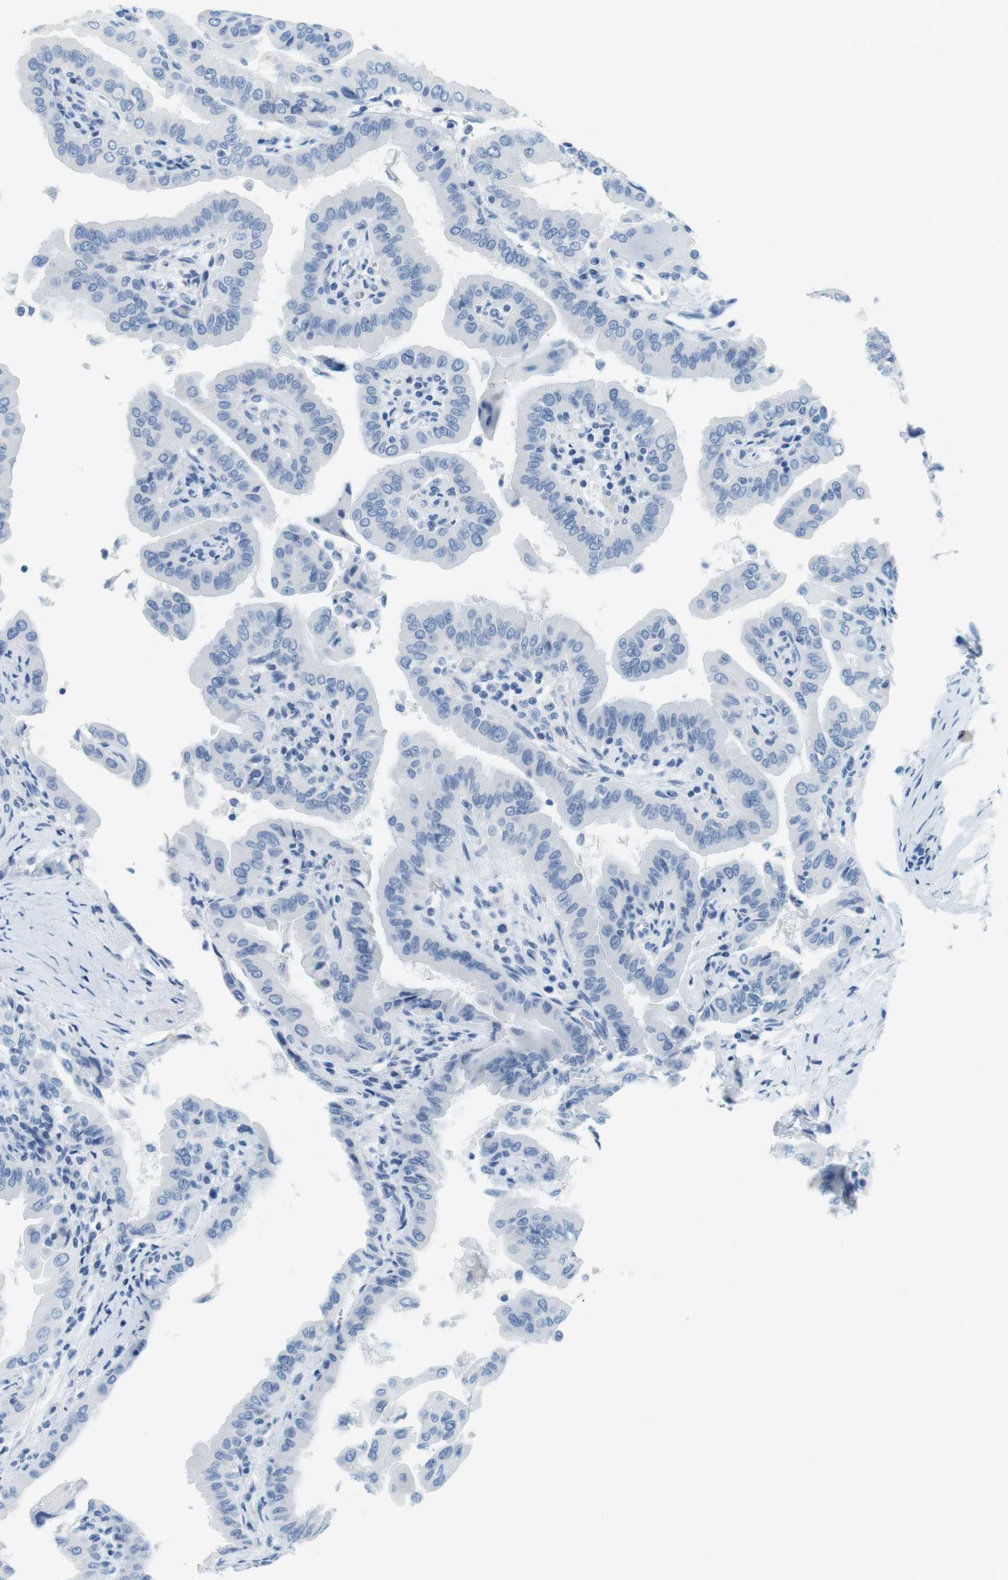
{"staining": {"intensity": "negative", "quantity": "none", "location": "none"}, "tissue": "thyroid cancer", "cell_type": "Tumor cells", "image_type": "cancer", "snomed": [{"axis": "morphology", "description": "Papillary adenocarcinoma, NOS"}, {"axis": "topography", "description": "Thyroid gland"}], "caption": "Immunohistochemistry micrograph of neoplastic tissue: thyroid cancer stained with DAB exhibits no significant protein positivity in tumor cells.", "gene": "CYP2C9", "patient": {"sex": "male", "age": 33}}